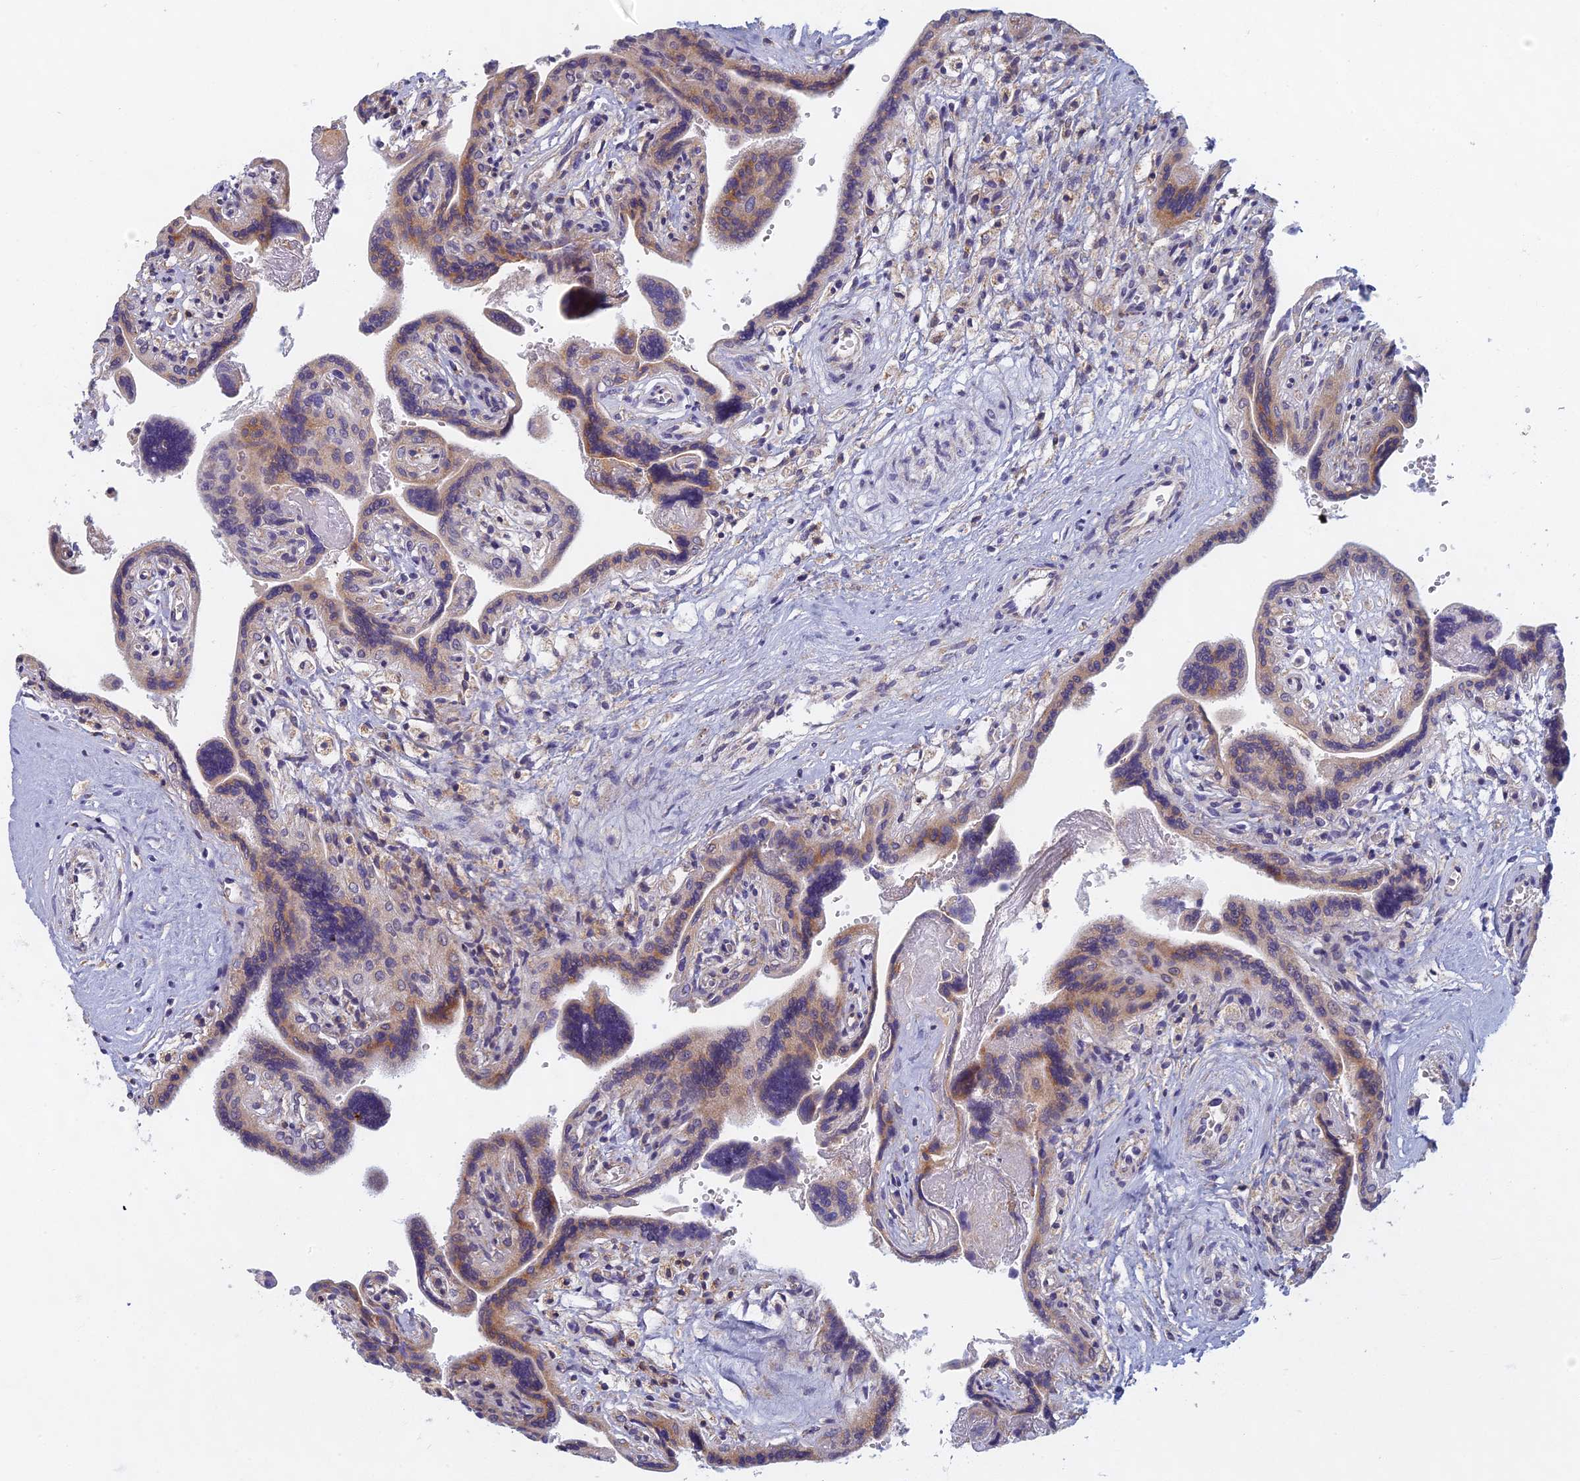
{"staining": {"intensity": "moderate", "quantity": "<25%", "location": "cytoplasmic/membranous"}, "tissue": "placenta", "cell_type": "Trophoblastic cells", "image_type": "normal", "snomed": [{"axis": "morphology", "description": "Normal tissue, NOS"}, {"axis": "topography", "description": "Placenta"}], "caption": "Immunohistochemical staining of benign placenta displays <25% levels of moderate cytoplasmic/membranous protein staining in about <25% of trophoblastic cells. The protein is shown in brown color, while the nuclei are stained blue.", "gene": "DDX51", "patient": {"sex": "female", "age": 37}}